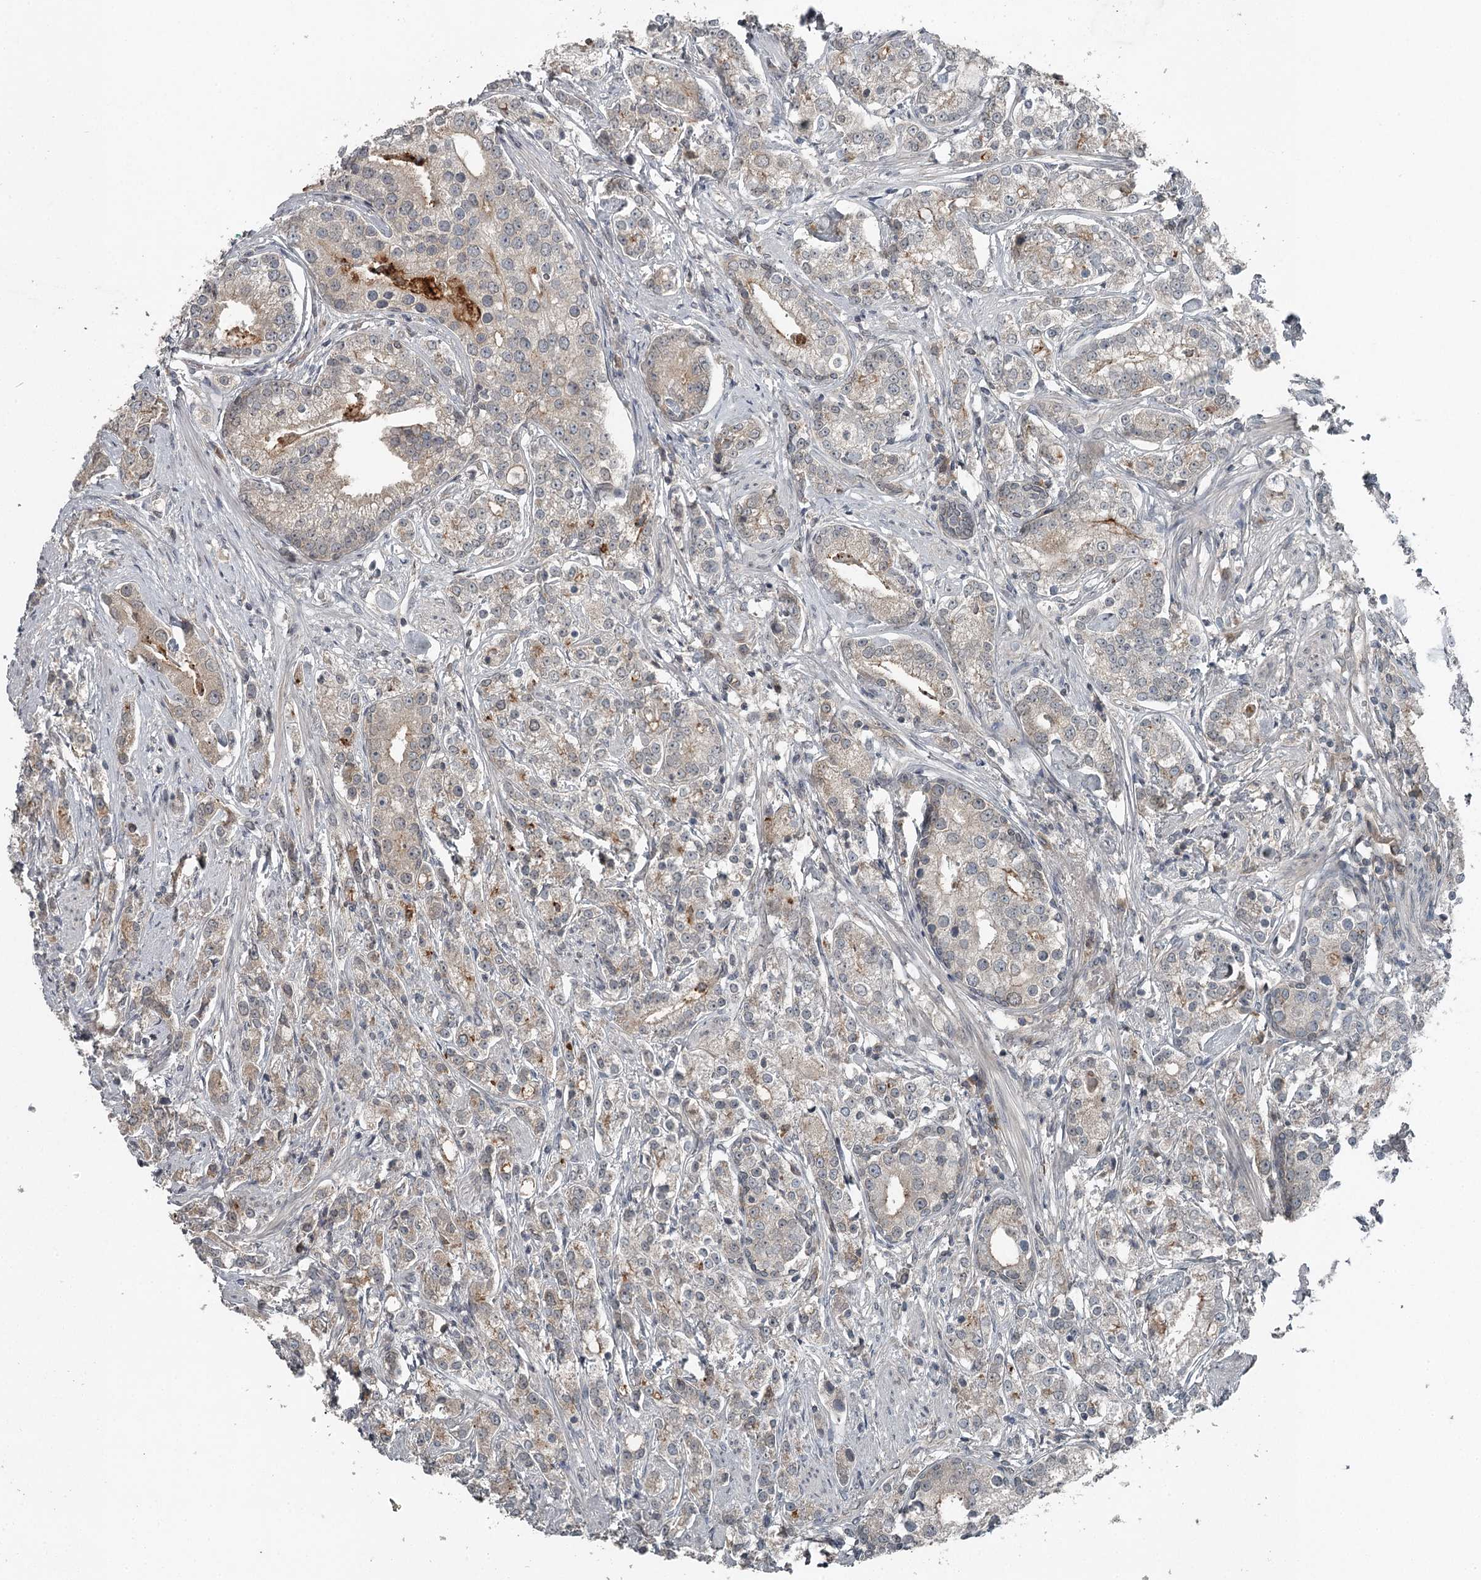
{"staining": {"intensity": "negative", "quantity": "none", "location": "none"}, "tissue": "prostate cancer", "cell_type": "Tumor cells", "image_type": "cancer", "snomed": [{"axis": "morphology", "description": "Adenocarcinoma, High grade"}, {"axis": "topography", "description": "Prostate"}], "caption": "This is a histopathology image of immunohistochemistry staining of prostate cancer (high-grade adenocarcinoma), which shows no positivity in tumor cells.", "gene": "SLC39A8", "patient": {"sex": "male", "age": 69}}